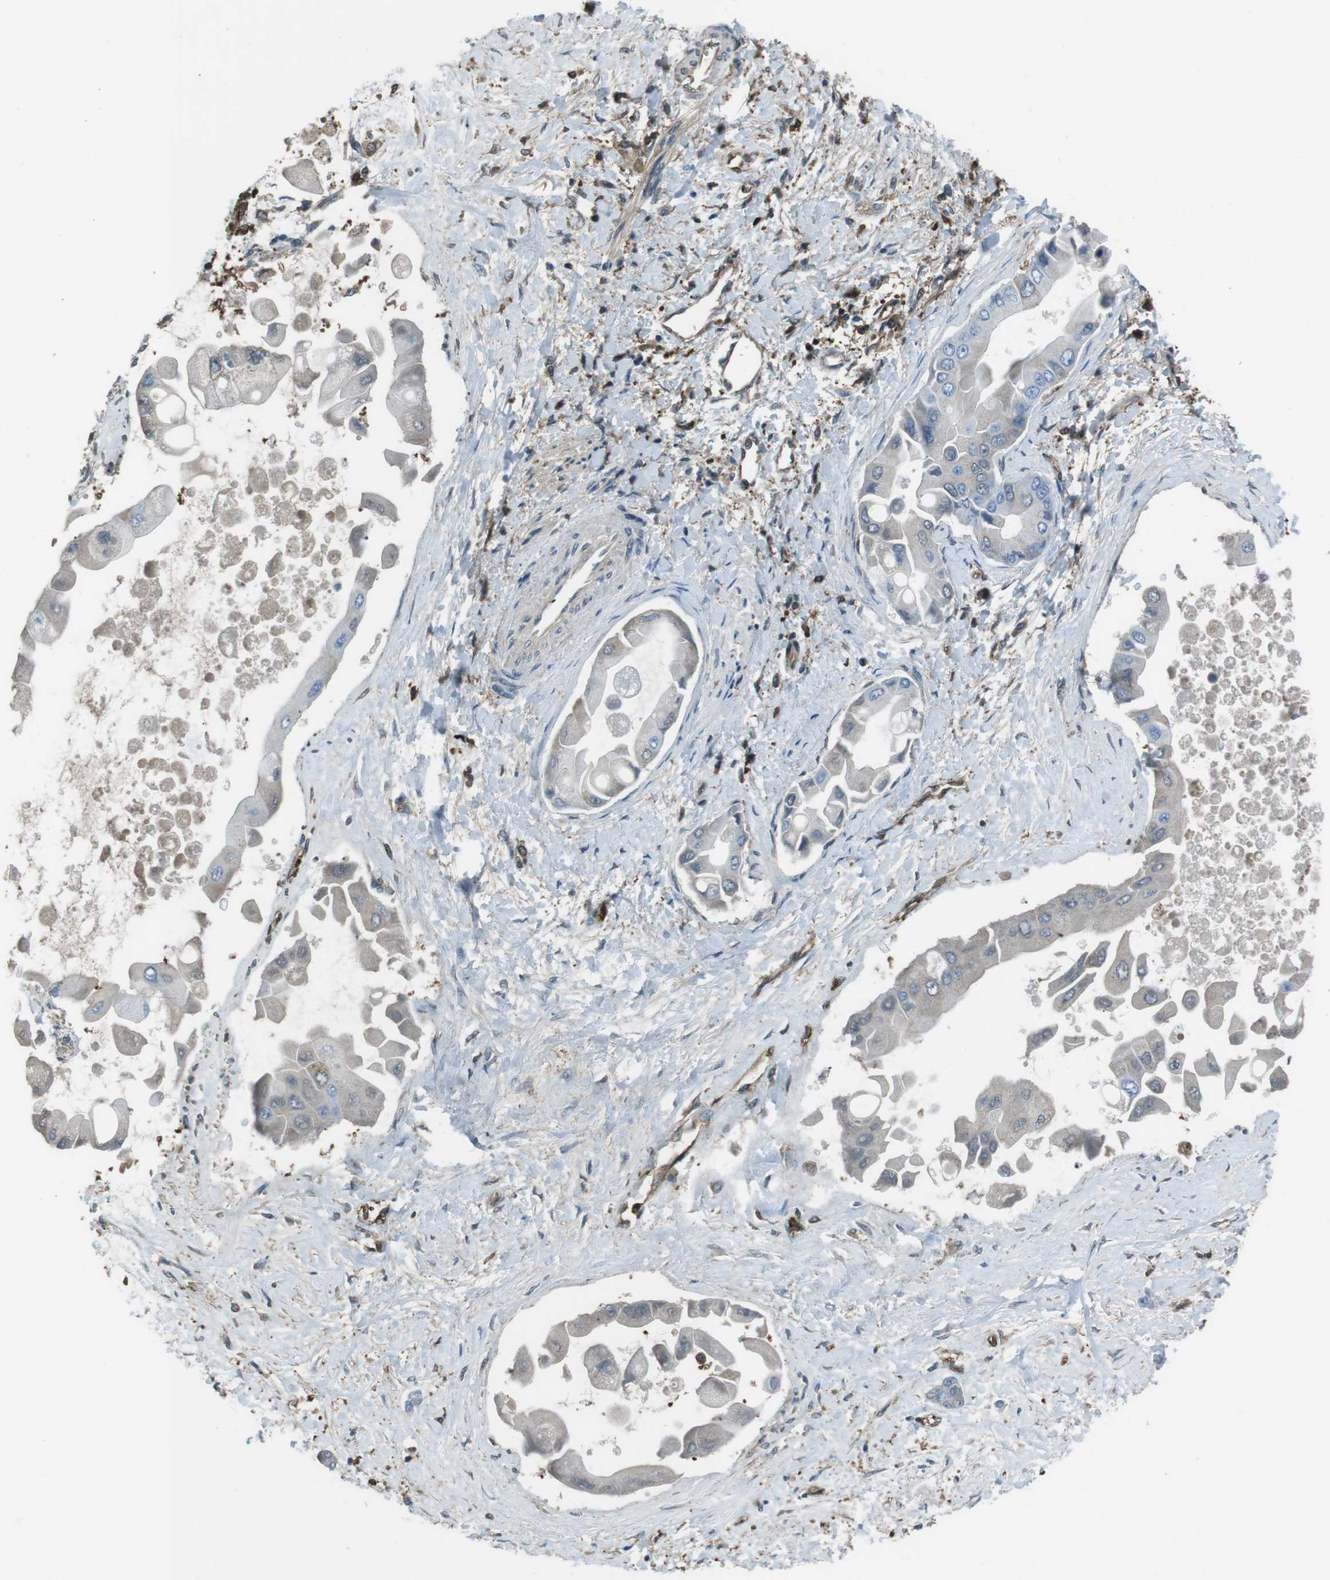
{"staining": {"intensity": "negative", "quantity": "none", "location": "none"}, "tissue": "liver cancer", "cell_type": "Tumor cells", "image_type": "cancer", "snomed": [{"axis": "morphology", "description": "Cholangiocarcinoma"}, {"axis": "topography", "description": "Liver"}], "caption": "The photomicrograph exhibits no significant expression in tumor cells of liver cancer (cholangiocarcinoma).", "gene": "TWSG1", "patient": {"sex": "male", "age": 50}}